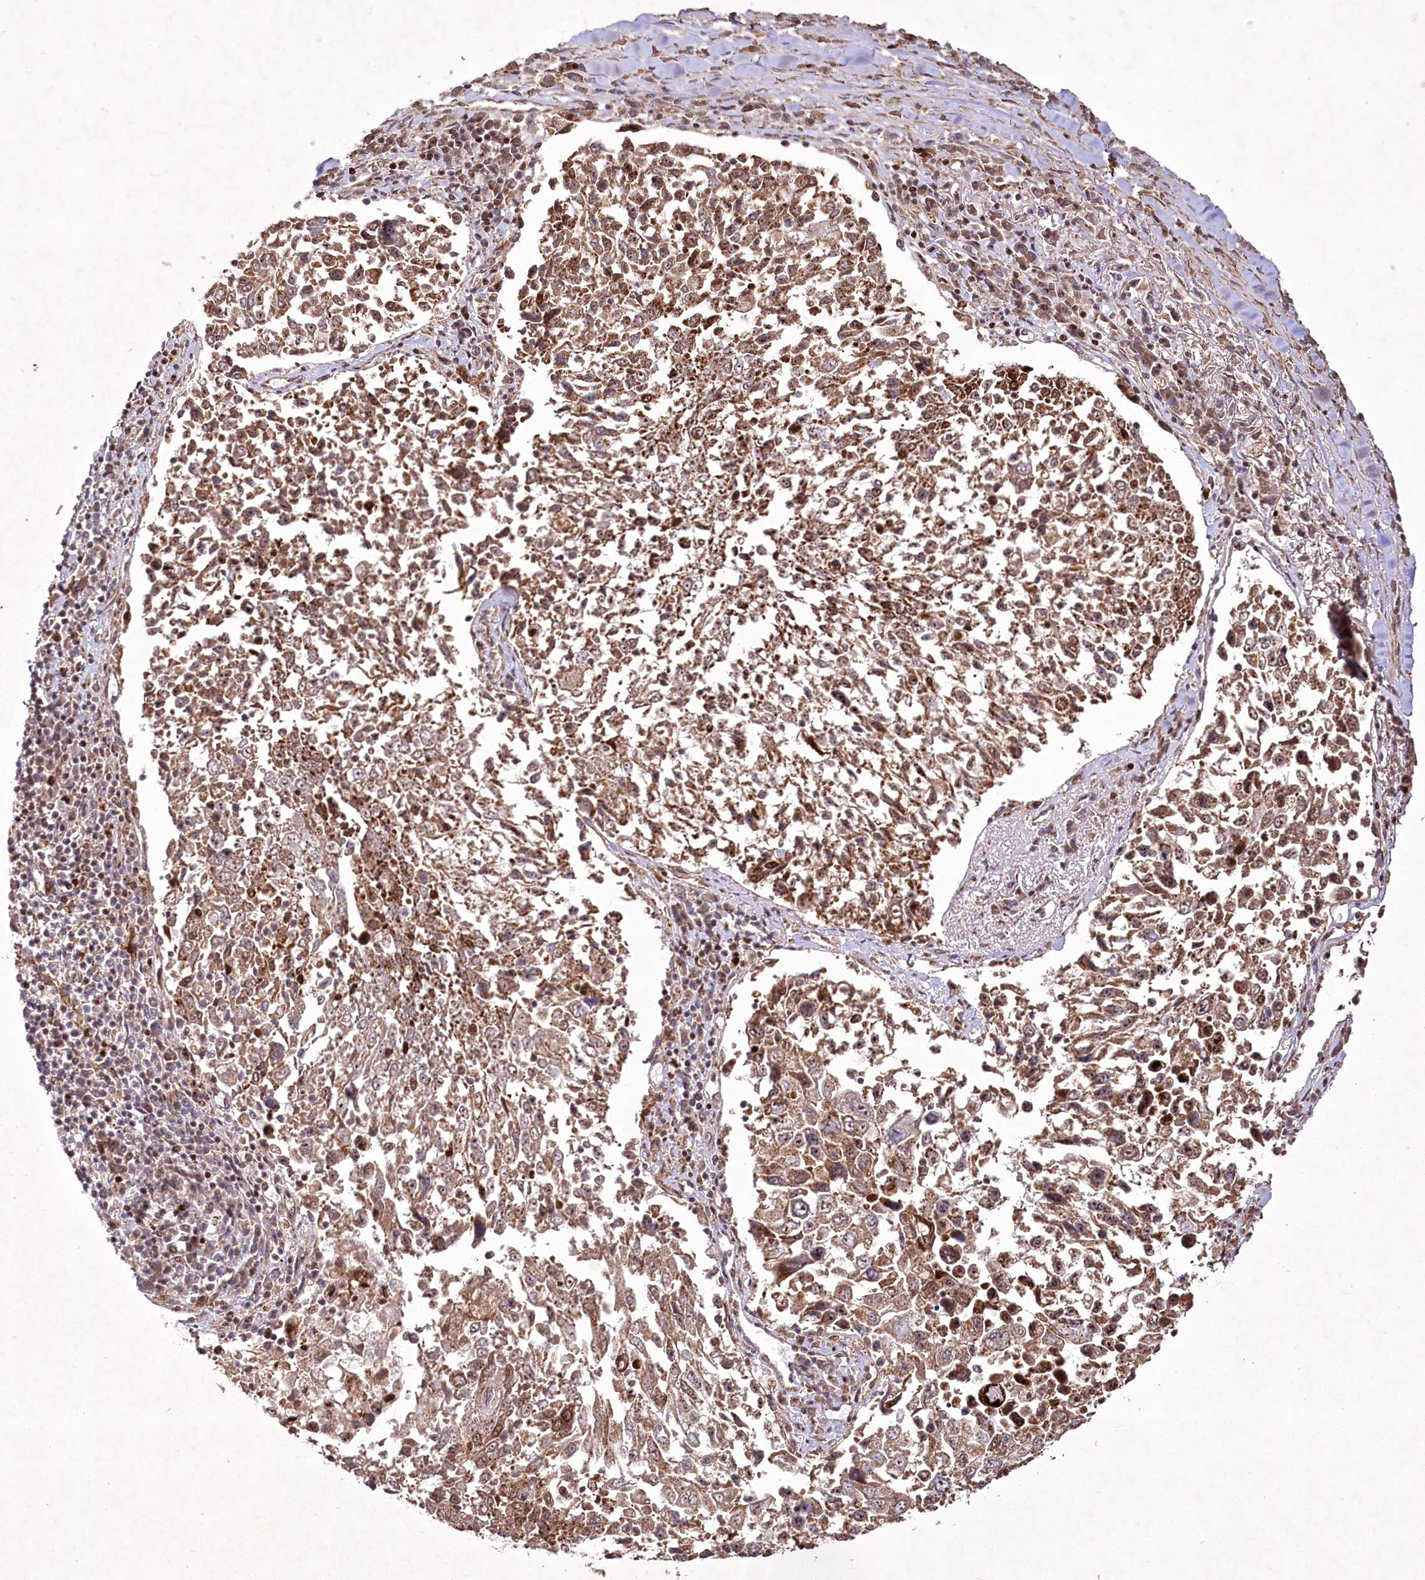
{"staining": {"intensity": "moderate", "quantity": ">75%", "location": "cytoplasmic/membranous"}, "tissue": "lung cancer", "cell_type": "Tumor cells", "image_type": "cancer", "snomed": [{"axis": "morphology", "description": "Squamous cell carcinoma, NOS"}, {"axis": "topography", "description": "Lung"}], "caption": "Lung squamous cell carcinoma stained with a brown dye reveals moderate cytoplasmic/membranous positive positivity in about >75% of tumor cells.", "gene": "PSTK", "patient": {"sex": "male", "age": 65}}